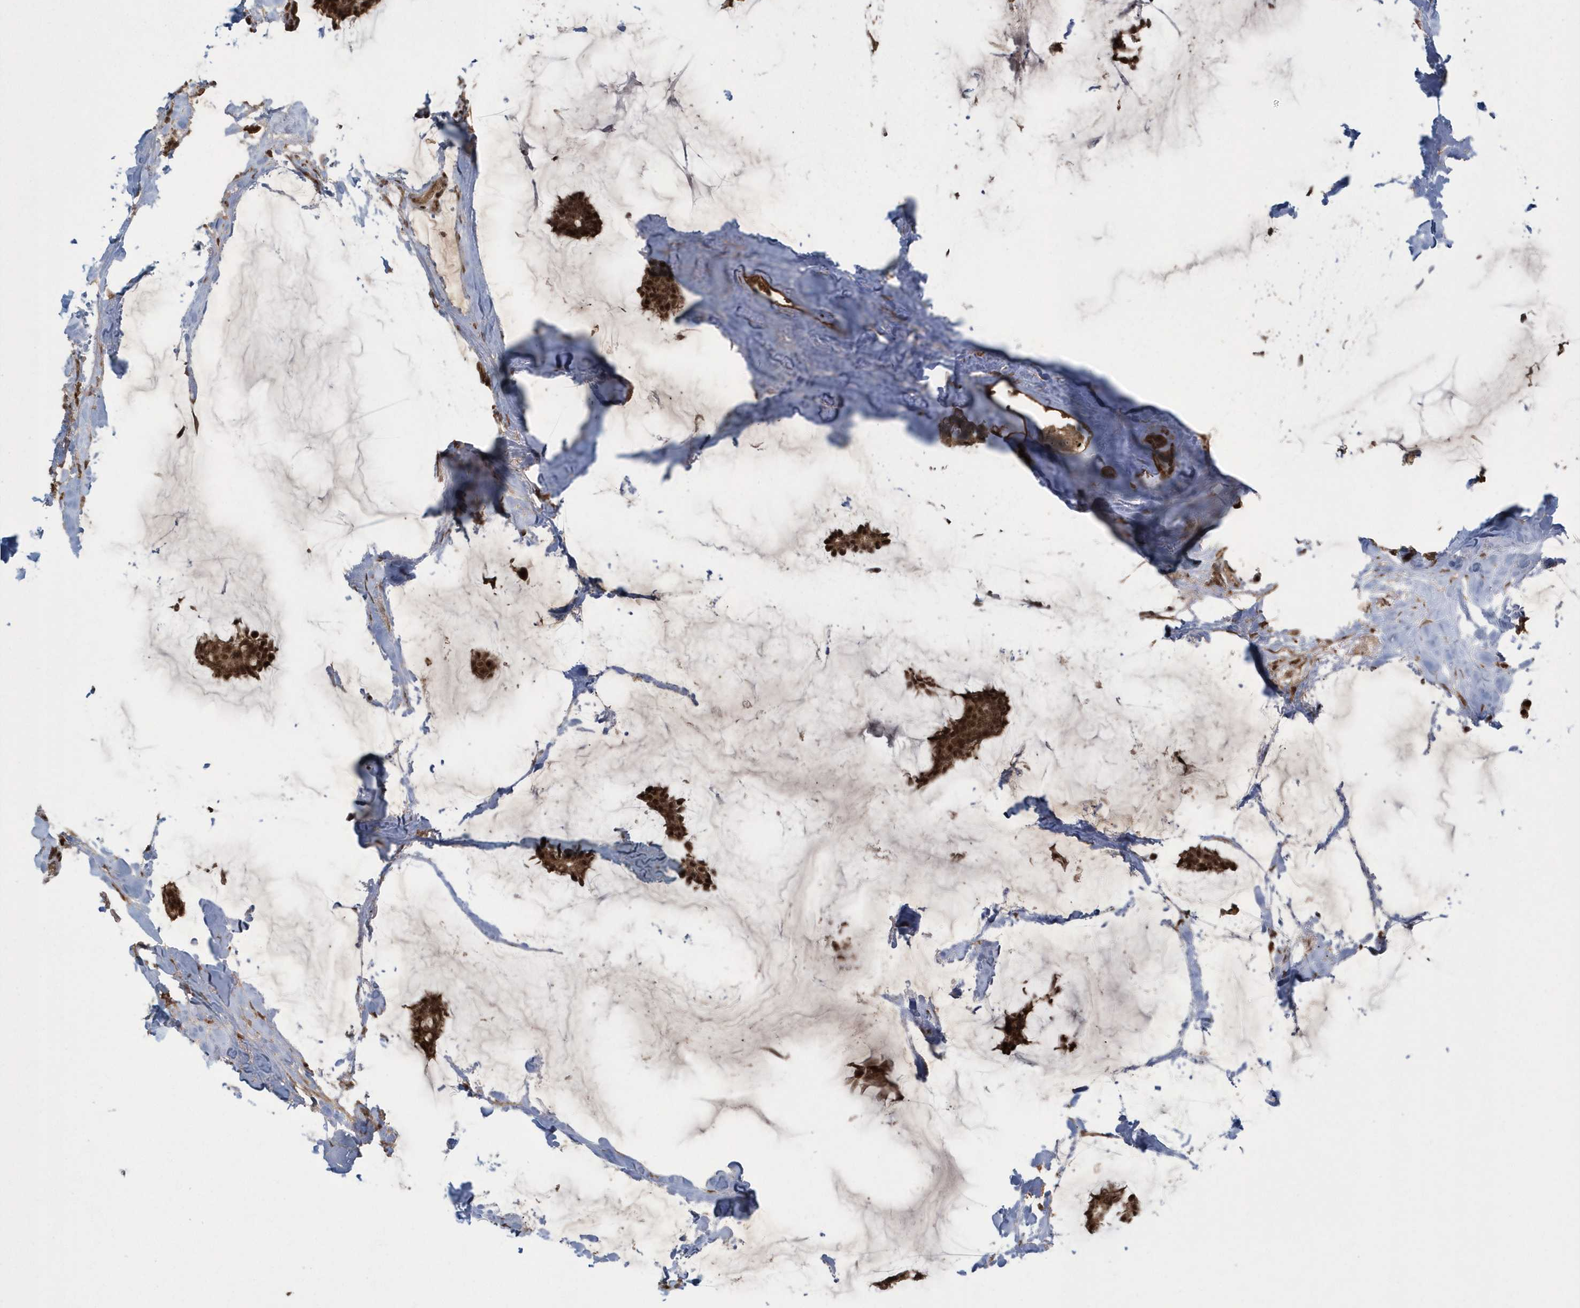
{"staining": {"intensity": "moderate", "quantity": ">75%", "location": "cytoplasmic/membranous,nuclear"}, "tissue": "breast cancer", "cell_type": "Tumor cells", "image_type": "cancer", "snomed": [{"axis": "morphology", "description": "Duct carcinoma"}, {"axis": "topography", "description": "Breast"}], "caption": "Moderate cytoplasmic/membranous and nuclear expression for a protein is appreciated in approximately >75% of tumor cells of breast cancer using immunohistochemistry (IHC).", "gene": "EPB41L4A", "patient": {"sex": "female", "age": 93}}